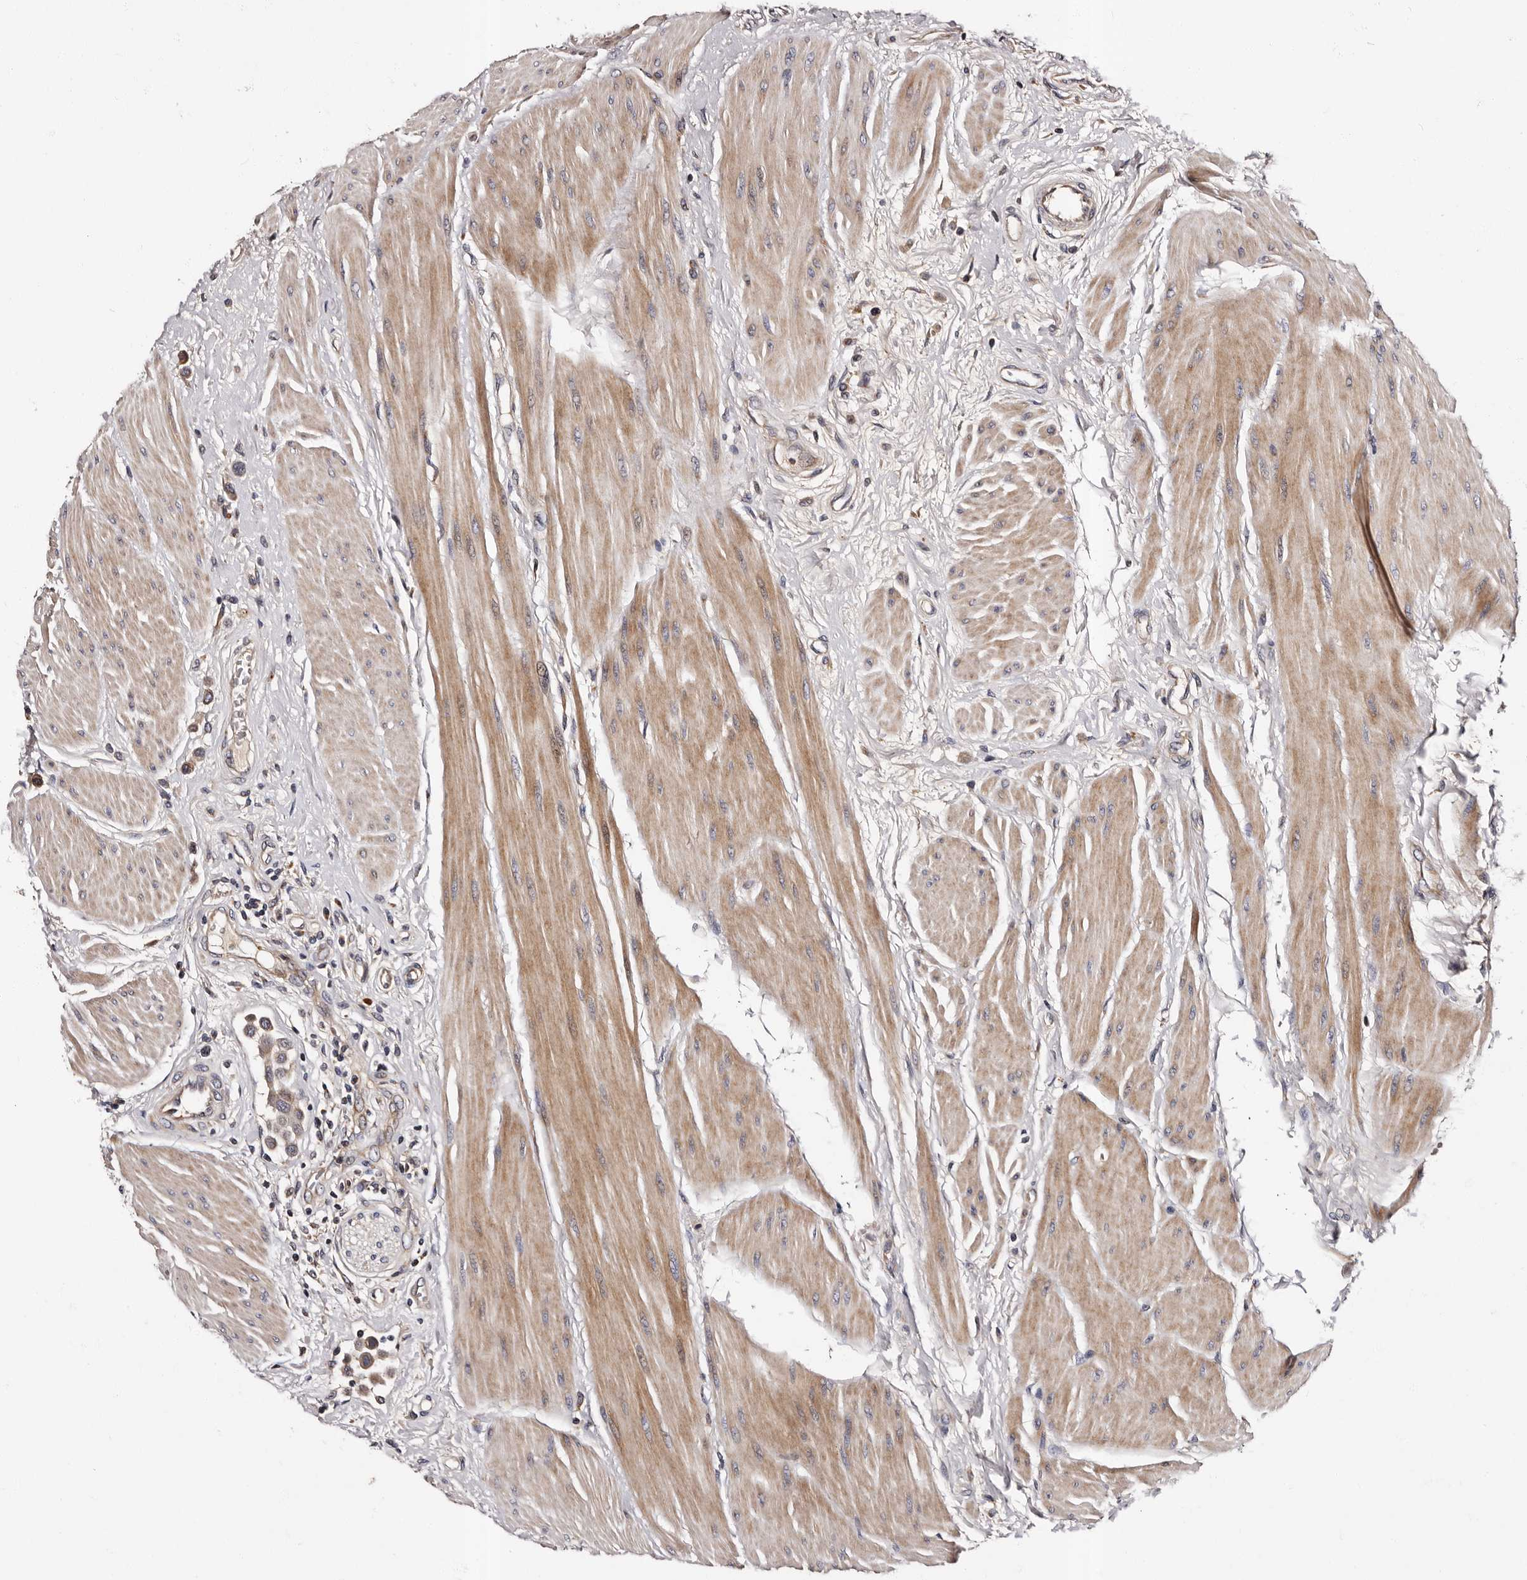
{"staining": {"intensity": "weak", "quantity": ">75%", "location": "cytoplasmic/membranous"}, "tissue": "urothelial cancer", "cell_type": "Tumor cells", "image_type": "cancer", "snomed": [{"axis": "morphology", "description": "Urothelial carcinoma, High grade"}, {"axis": "topography", "description": "Urinary bladder"}], "caption": "IHC (DAB) staining of human high-grade urothelial carcinoma shows weak cytoplasmic/membranous protein positivity in about >75% of tumor cells.", "gene": "ADCK5", "patient": {"sex": "male", "age": 50}}